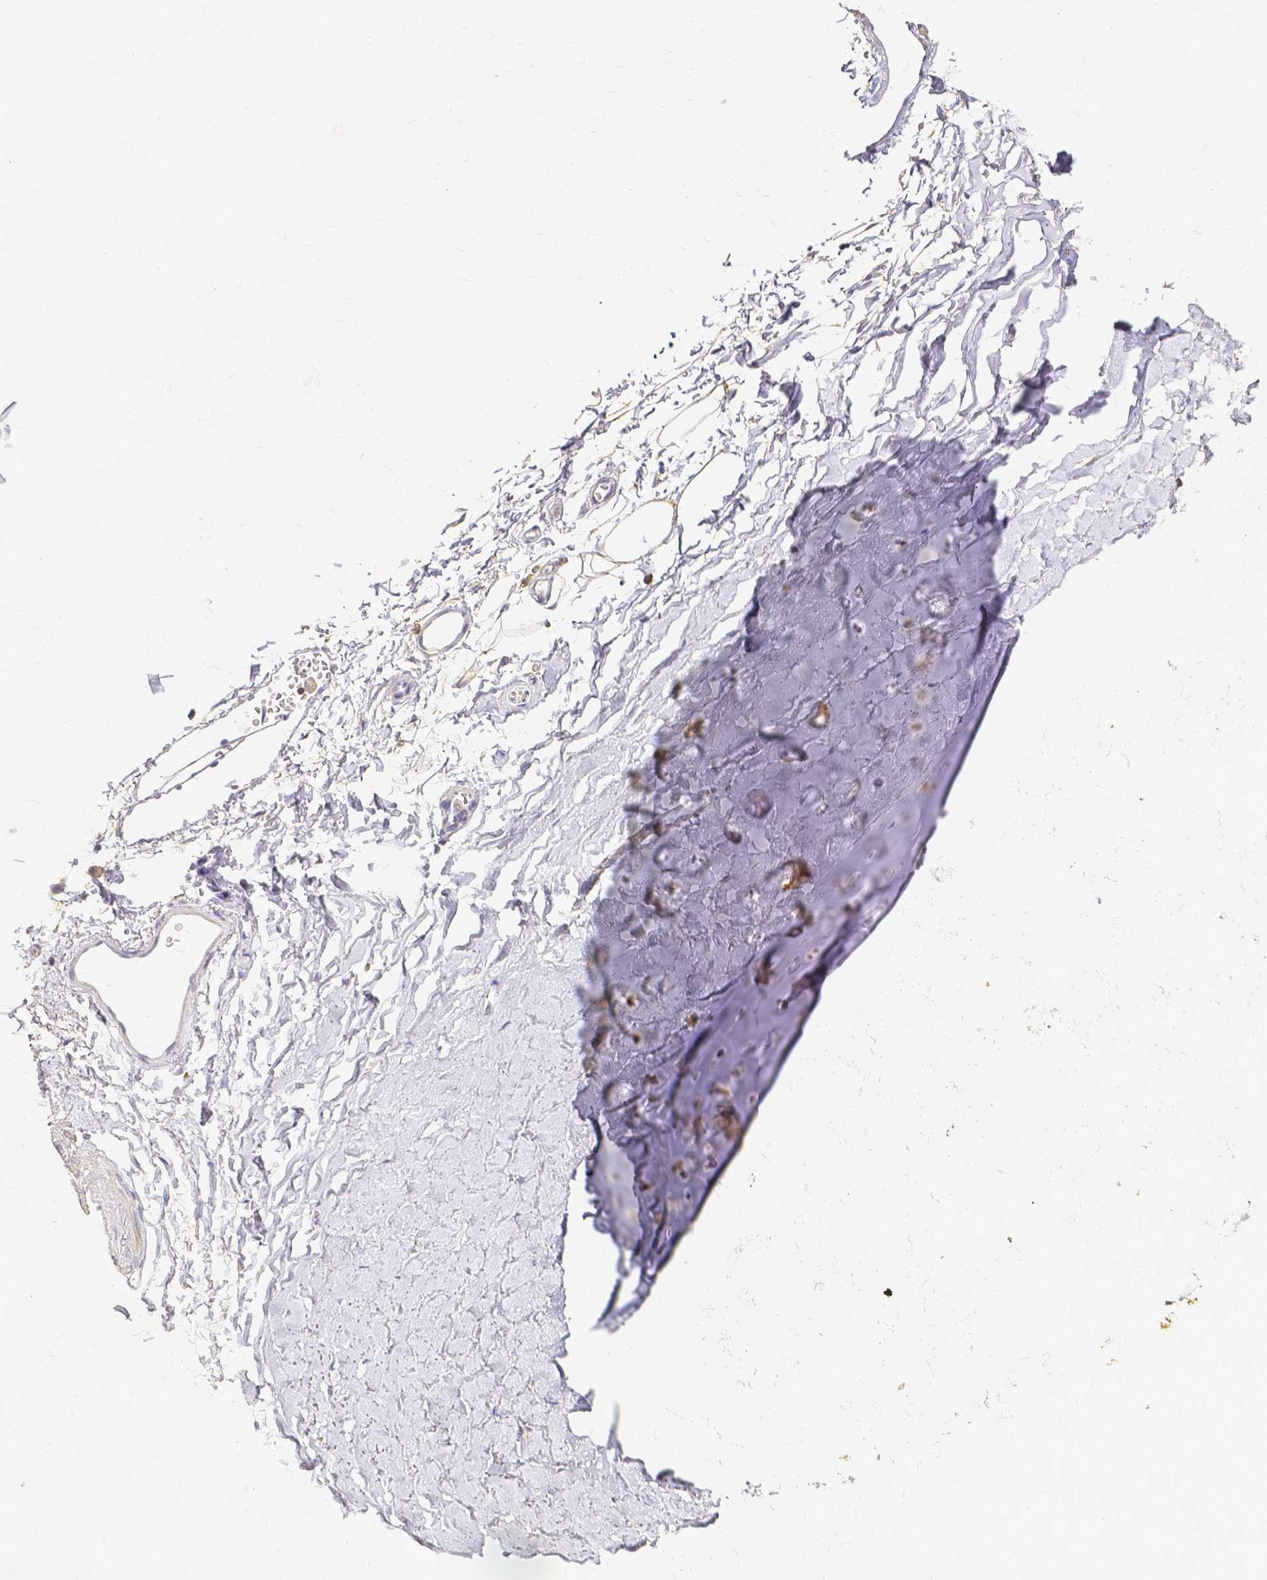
{"staining": {"intensity": "negative", "quantity": "none", "location": "none"}, "tissue": "adipose tissue", "cell_type": "Adipocytes", "image_type": "normal", "snomed": [{"axis": "morphology", "description": "Normal tissue, NOS"}, {"axis": "topography", "description": "Cartilage tissue"}, {"axis": "topography", "description": "Bronchus"}], "caption": "Adipocytes show no significant positivity in normal adipose tissue. (DAB IHC, high magnification).", "gene": "HSPA12A", "patient": {"sex": "female", "age": 79}}